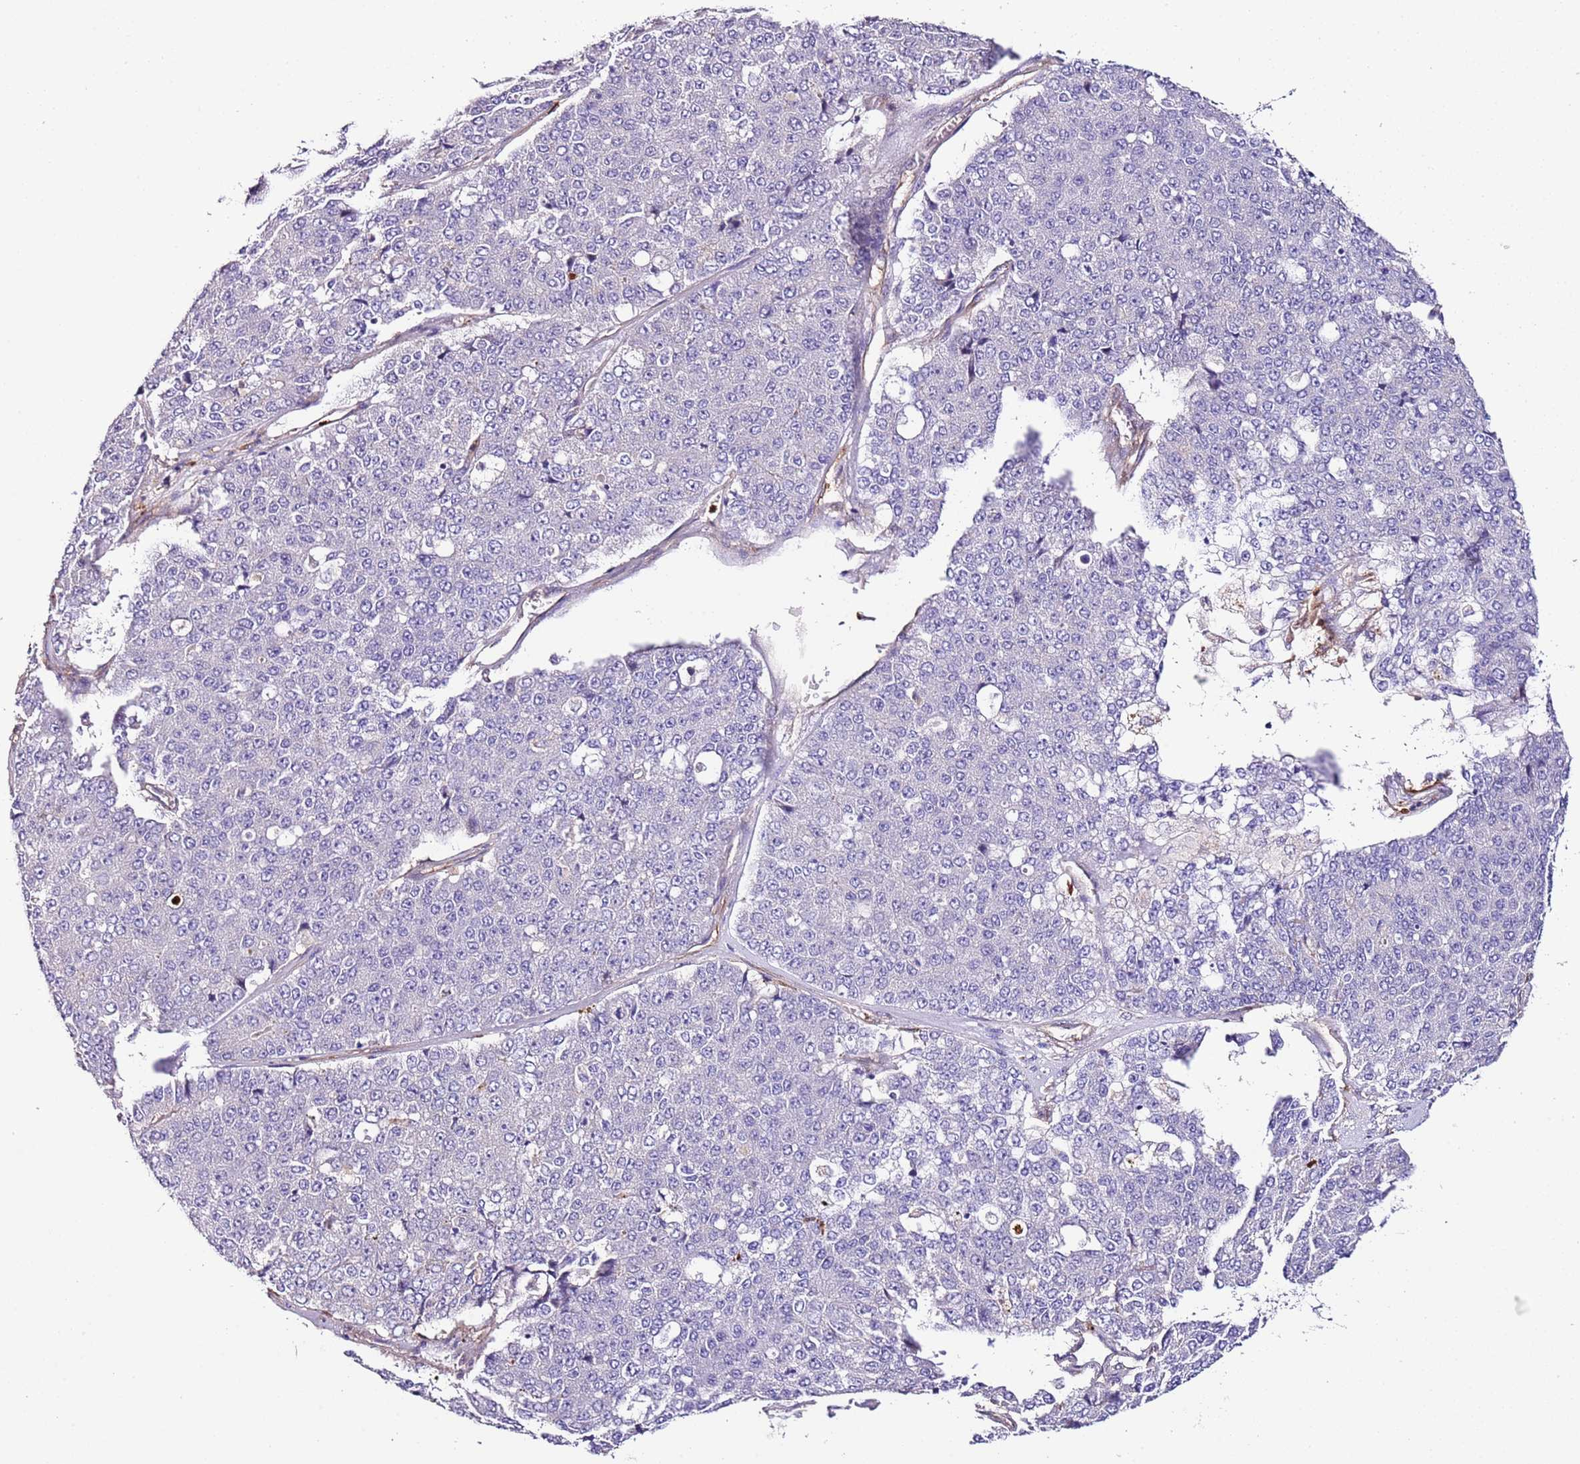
{"staining": {"intensity": "negative", "quantity": "none", "location": "none"}, "tissue": "pancreatic cancer", "cell_type": "Tumor cells", "image_type": "cancer", "snomed": [{"axis": "morphology", "description": "Adenocarcinoma, NOS"}, {"axis": "topography", "description": "Pancreas"}], "caption": "A micrograph of pancreatic cancer stained for a protein demonstrates no brown staining in tumor cells.", "gene": "FAM174C", "patient": {"sex": "male", "age": 50}}